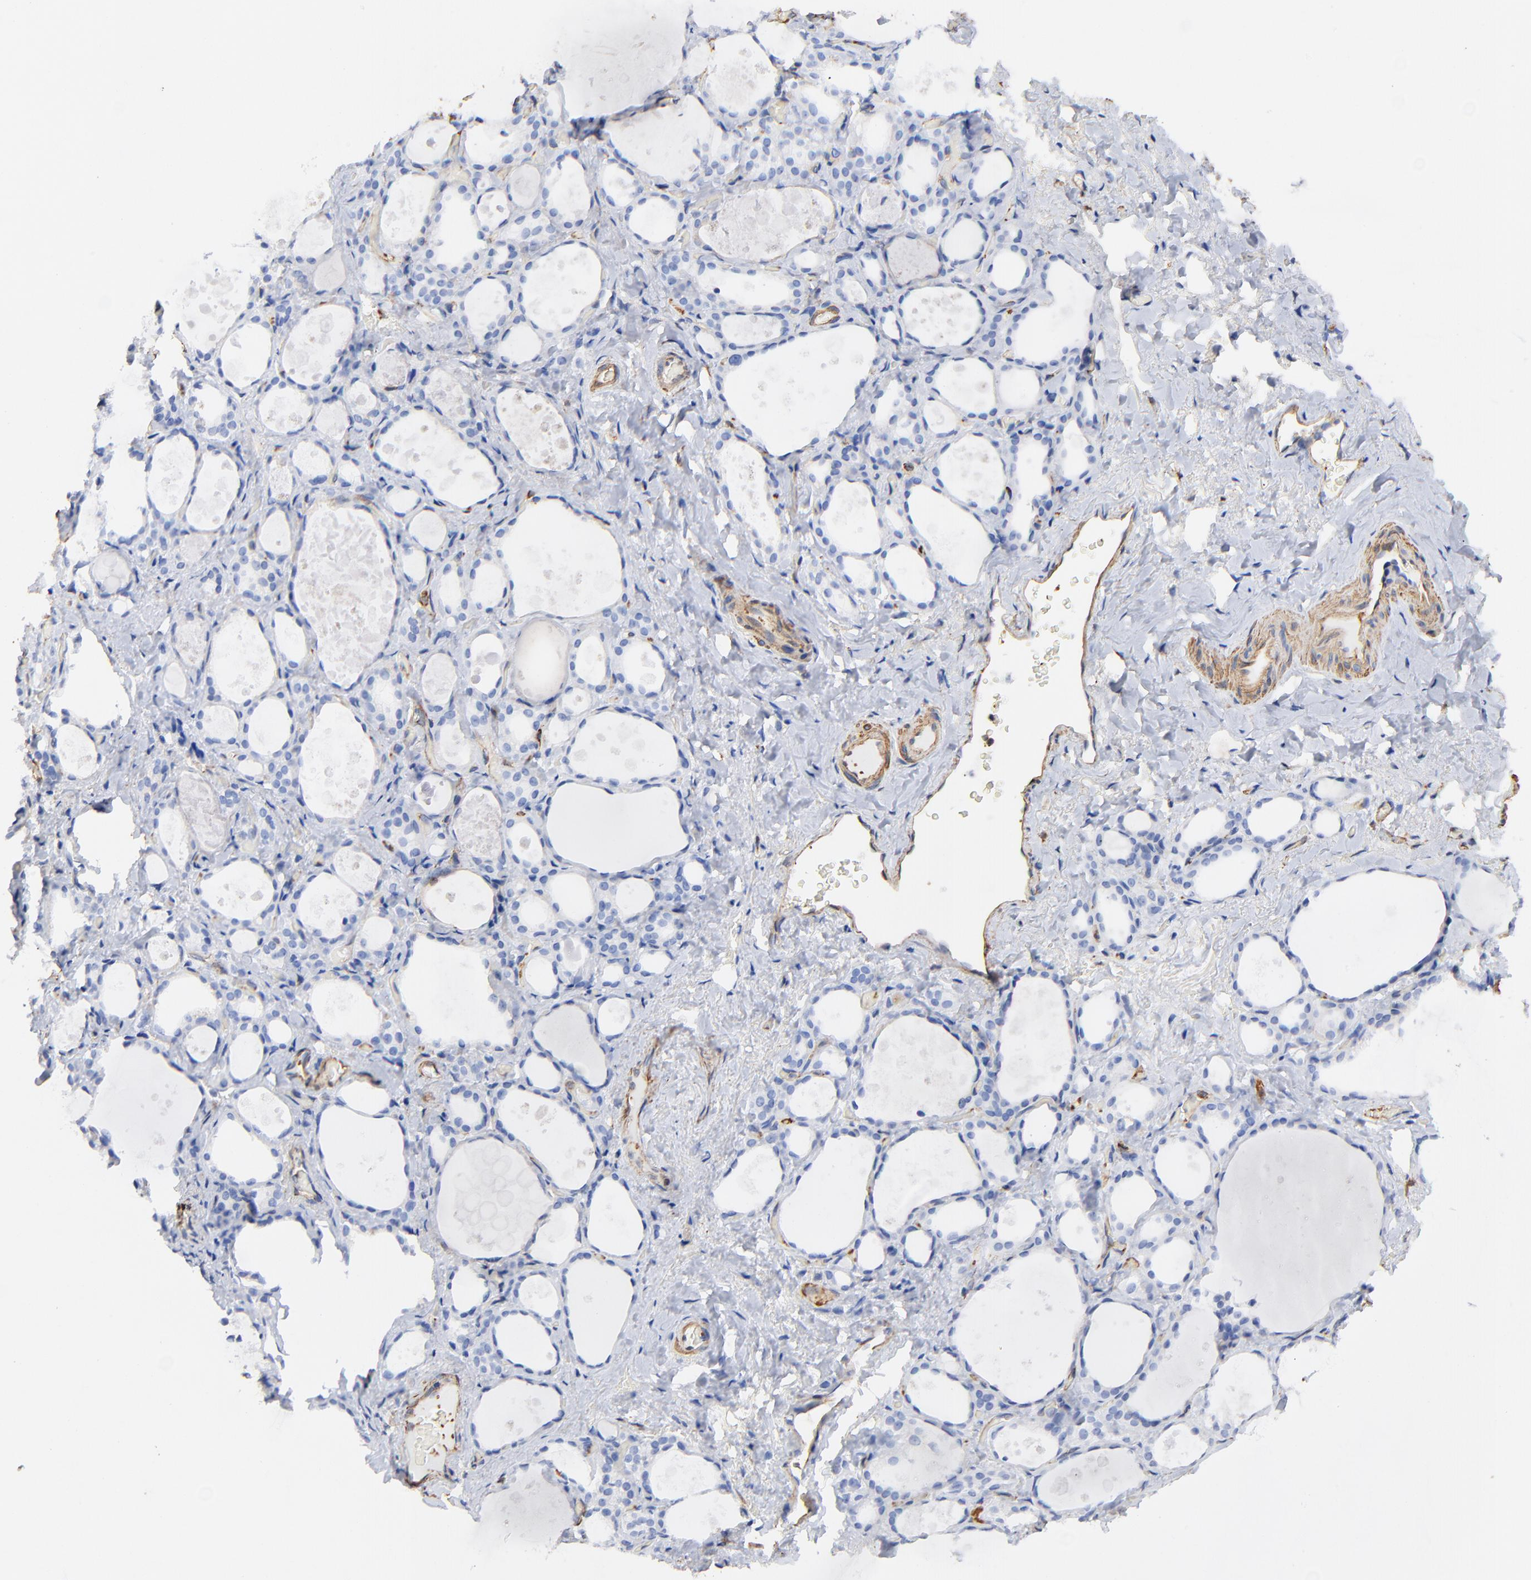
{"staining": {"intensity": "negative", "quantity": "none", "location": "none"}, "tissue": "thyroid gland", "cell_type": "Glandular cells", "image_type": "normal", "snomed": [{"axis": "morphology", "description": "Normal tissue, NOS"}, {"axis": "topography", "description": "Thyroid gland"}], "caption": "Image shows no protein positivity in glandular cells of benign thyroid gland. (DAB (3,3'-diaminobenzidine) immunohistochemistry (IHC) with hematoxylin counter stain).", "gene": "TAGLN2", "patient": {"sex": "female", "age": 75}}